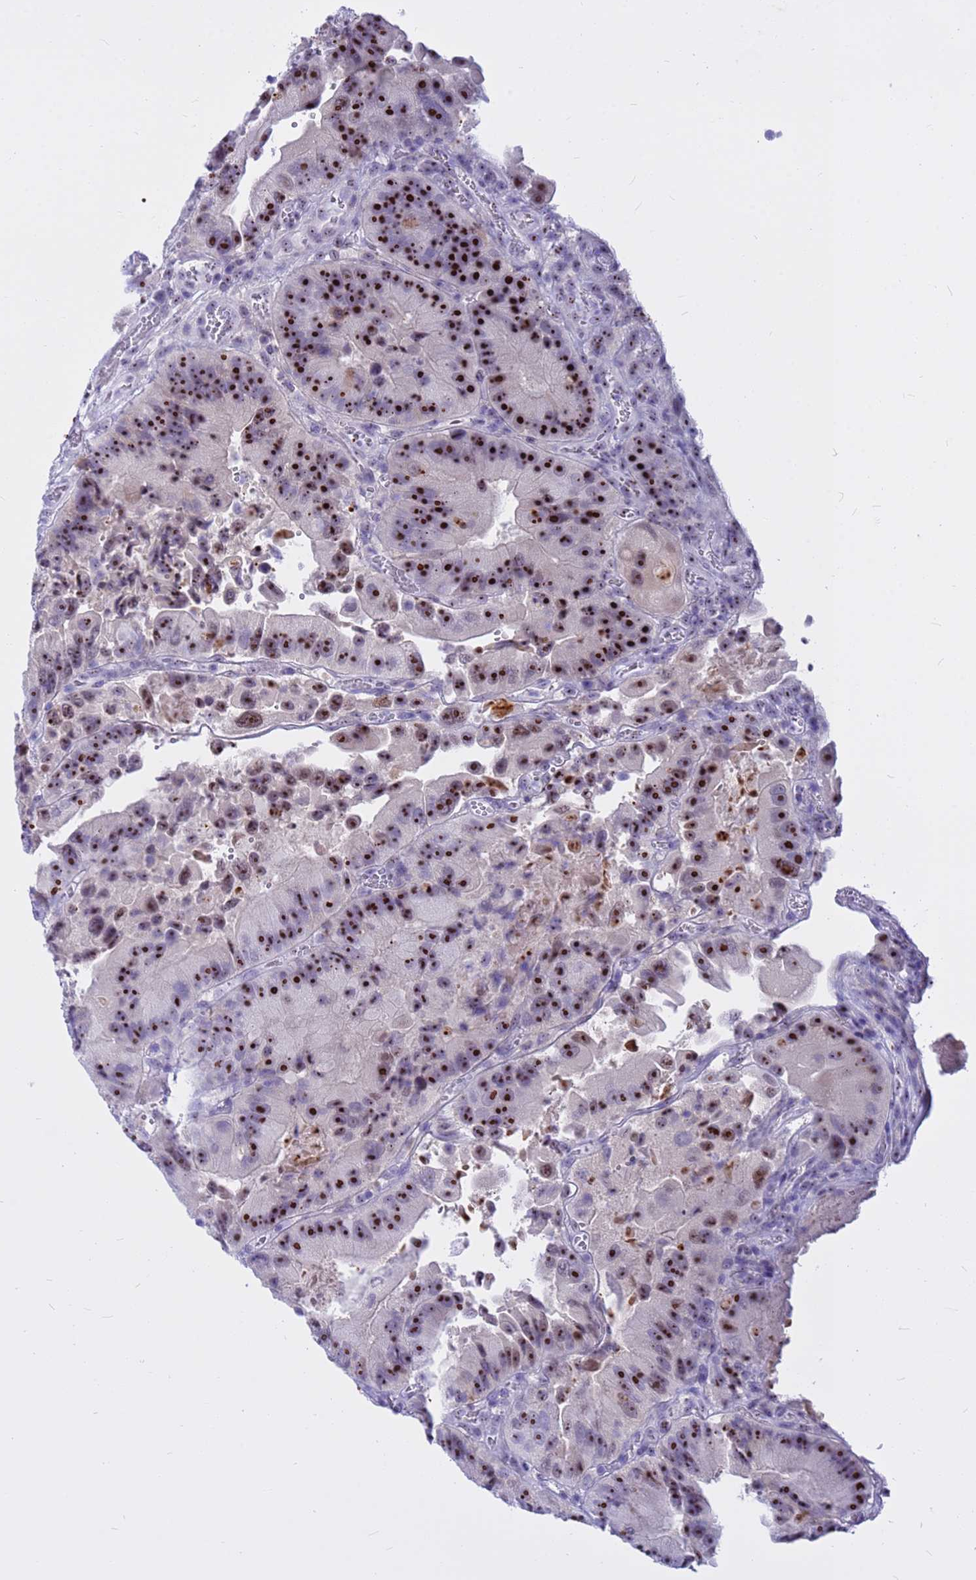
{"staining": {"intensity": "strong", "quantity": ">75%", "location": "nuclear"}, "tissue": "colorectal cancer", "cell_type": "Tumor cells", "image_type": "cancer", "snomed": [{"axis": "morphology", "description": "Adenocarcinoma, NOS"}, {"axis": "topography", "description": "Colon"}], "caption": "IHC of human colorectal cancer (adenocarcinoma) demonstrates high levels of strong nuclear positivity in approximately >75% of tumor cells.", "gene": "DMRTC2", "patient": {"sex": "female", "age": 86}}